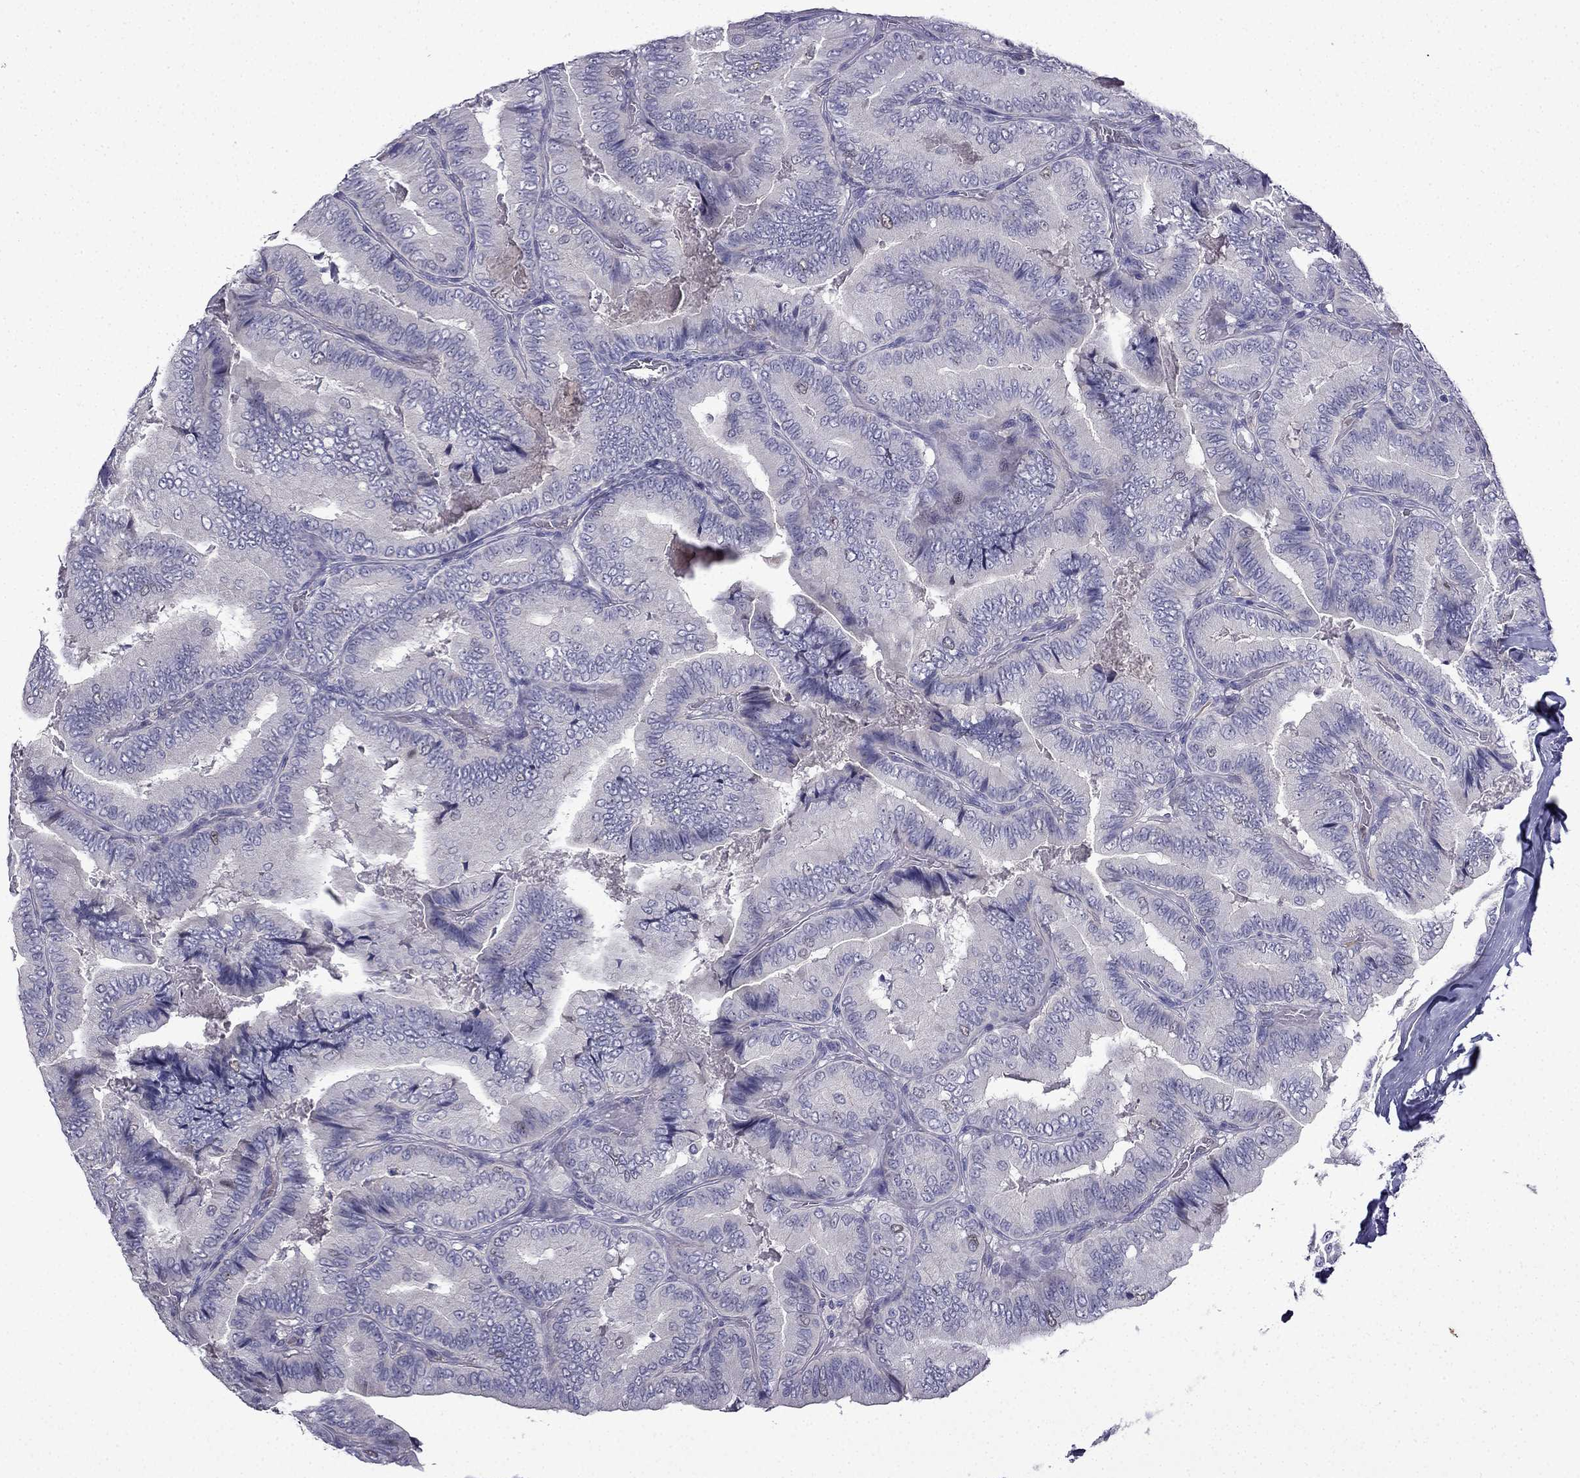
{"staining": {"intensity": "negative", "quantity": "none", "location": "none"}, "tissue": "thyroid cancer", "cell_type": "Tumor cells", "image_type": "cancer", "snomed": [{"axis": "morphology", "description": "Papillary adenocarcinoma, NOS"}, {"axis": "topography", "description": "Thyroid gland"}], "caption": "Micrograph shows no significant protein positivity in tumor cells of thyroid cancer.", "gene": "UHRF1", "patient": {"sex": "male", "age": 61}}